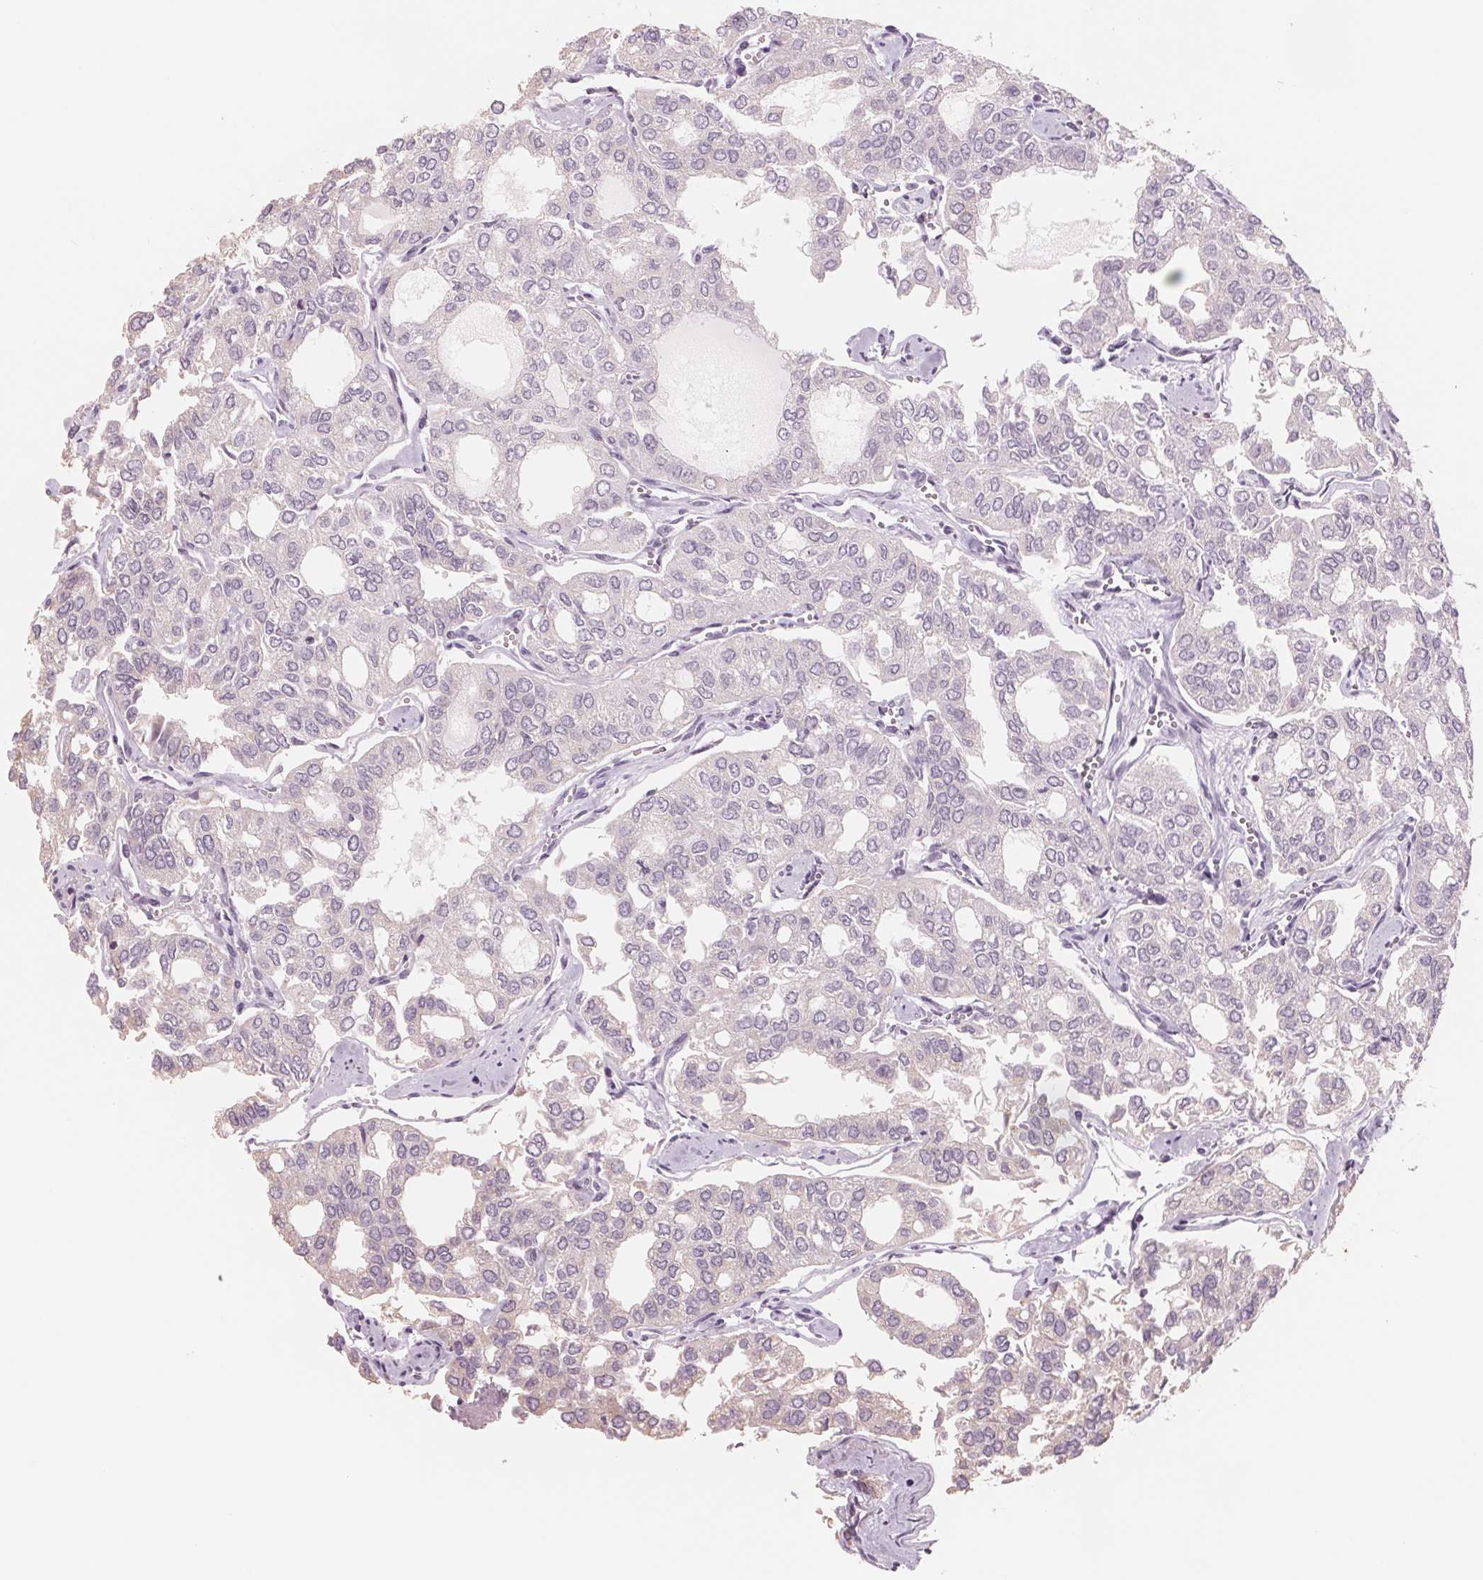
{"staining": {"intensity": "negative", "quantity": "none", "location": "none"}, "tissue": "thyroid cancer", "cell_type": "Tumor cells", "image_type": "cancer", "snomed": [{"axis": "morphology", "description": "Follicular adenoma carcinoma, NOS"}, {"axis": "topography", "description": "Thyroid gland"}], "caption": "This is an IHC image of human thyroid follicular adenoma carcinoma. There is no expression in tumor cells.", "gene": "IL9R", "patient": {"sex": "male", "age": 75}}